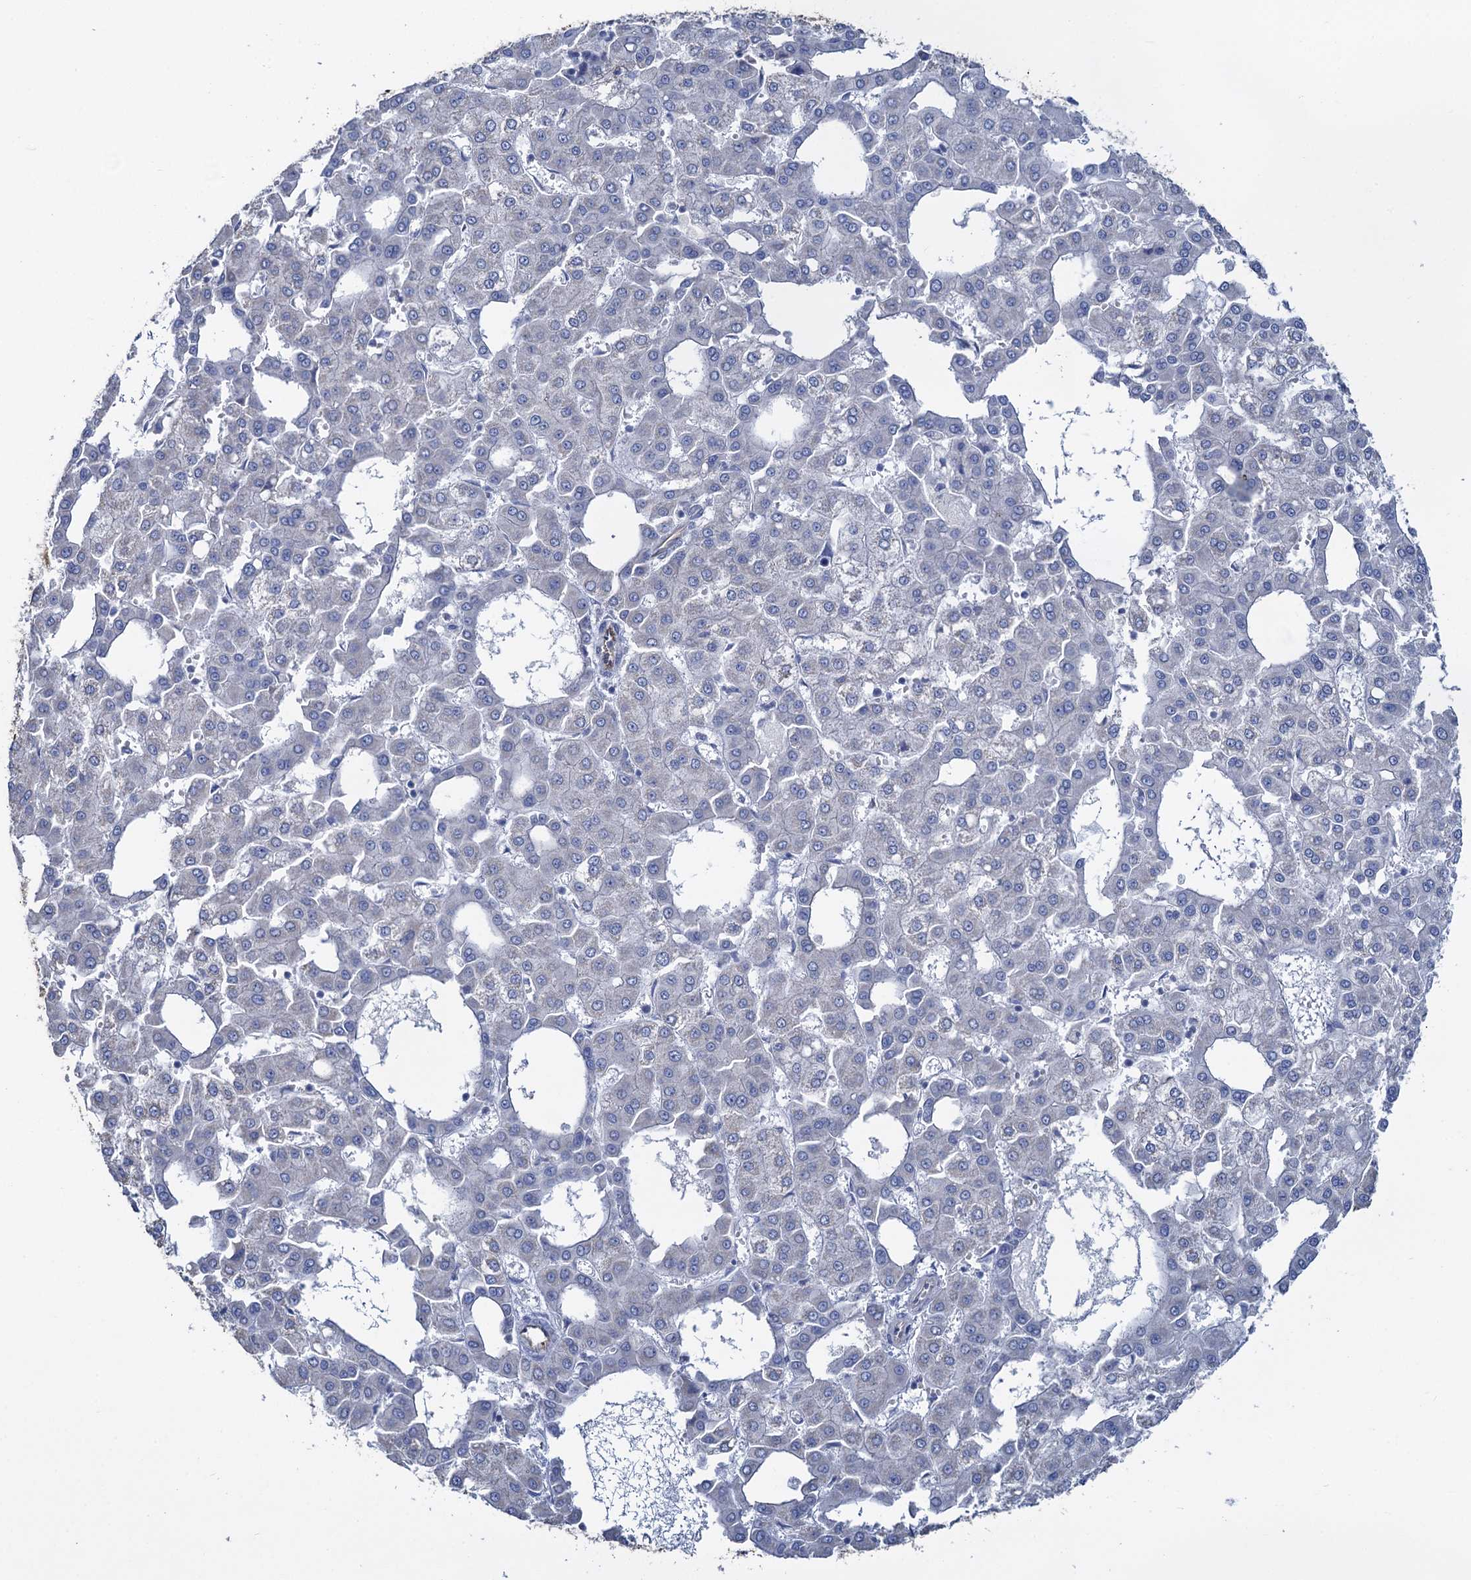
{"staining": {"intensity": "negative", "quantity": "none", "location": "none"}, "tissue": "liver cancer", "cell_type": "Tumor cells", "image_type": "cancer", "snomed": [{"axis": "morphology", "description": "Carcinoma, Hepatocellular, NOS"}, {"axis": "topography", "description": "Liver"}], "caption": "Tumor cells are negative for brown protein staining in hepatocellular carcinoma (liver).", "gene": "PLLP", "patient": {"sex": "male", "age": 47}}